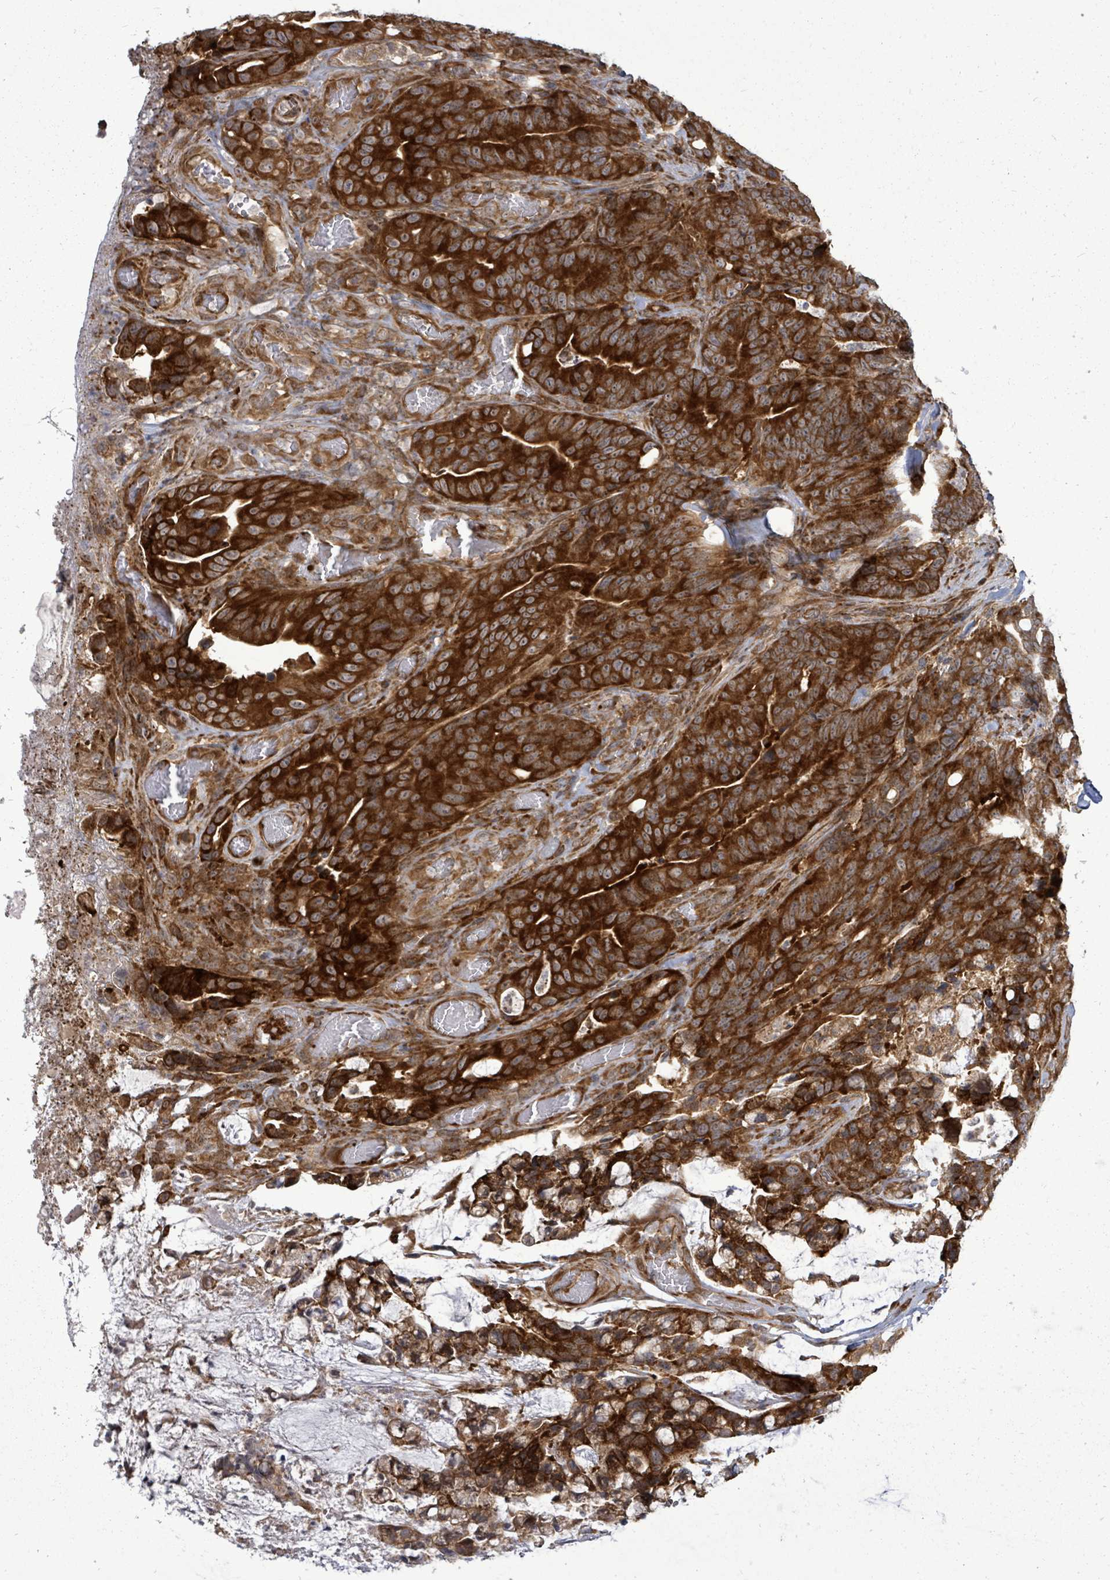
{"staining": {"intensity": "strong", "quantity": ">75%", "location": "cytoplasmic/membranous"}, "tissue": "colorectal cancer", "cell_type": "Tumor cells", "image_type": "cancer", "snomed": [{"axis": "morphology", "description": "Adenocarcinoma, NOS"}, {"axis": "topography", "description": "Colon"}], "caption": "Immunohistochemistry (IHC) of human colorectal cancer reveals high levels of strong cytoplasmic/membranous expression in about >75% of tumor cells.", "gene": "EIF3C", "patient": {"sex": "female", "age": 82}}